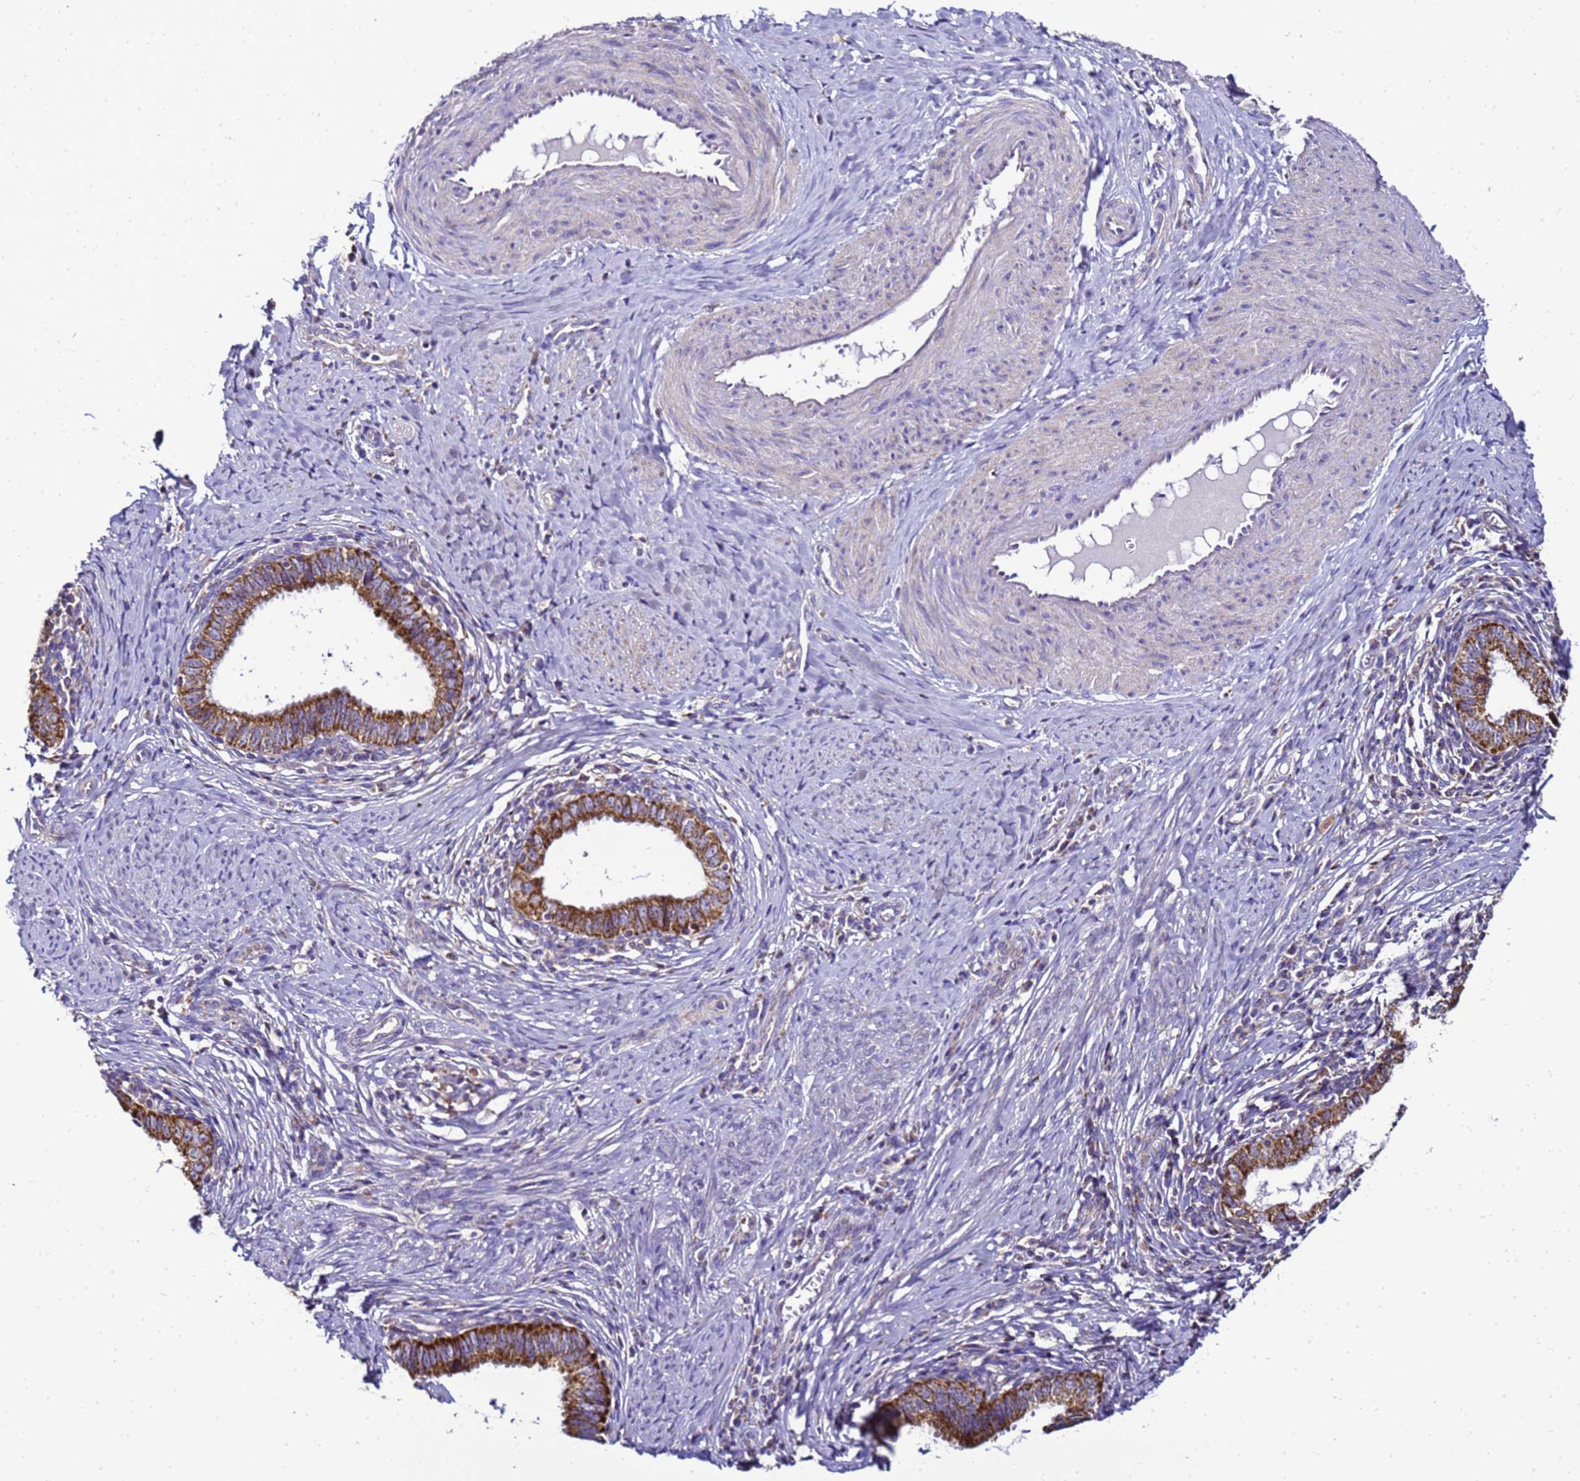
{"staining": {"intensity": "strong", "quantity": ">75%", "location": "cytoplasmic/membranous"}, "tissue": "cervical cancer", "cell_type": "Tumor cells", "image_type": "cancer", "snomed": [{"axis": "morphology", "description": "Adenocarcinoma, NOS"}, {"axis": "topography", "description": "Cervix"}], "caption": "There is high levels of strong cytoplasmic/membranous staining in tumor cells of adenocarcinoma (cervical), as demonstrated by immunohistochemical staining (brown color).", "gene": "HIGD2A", "patient": {"sex": "female", "age": 36}}